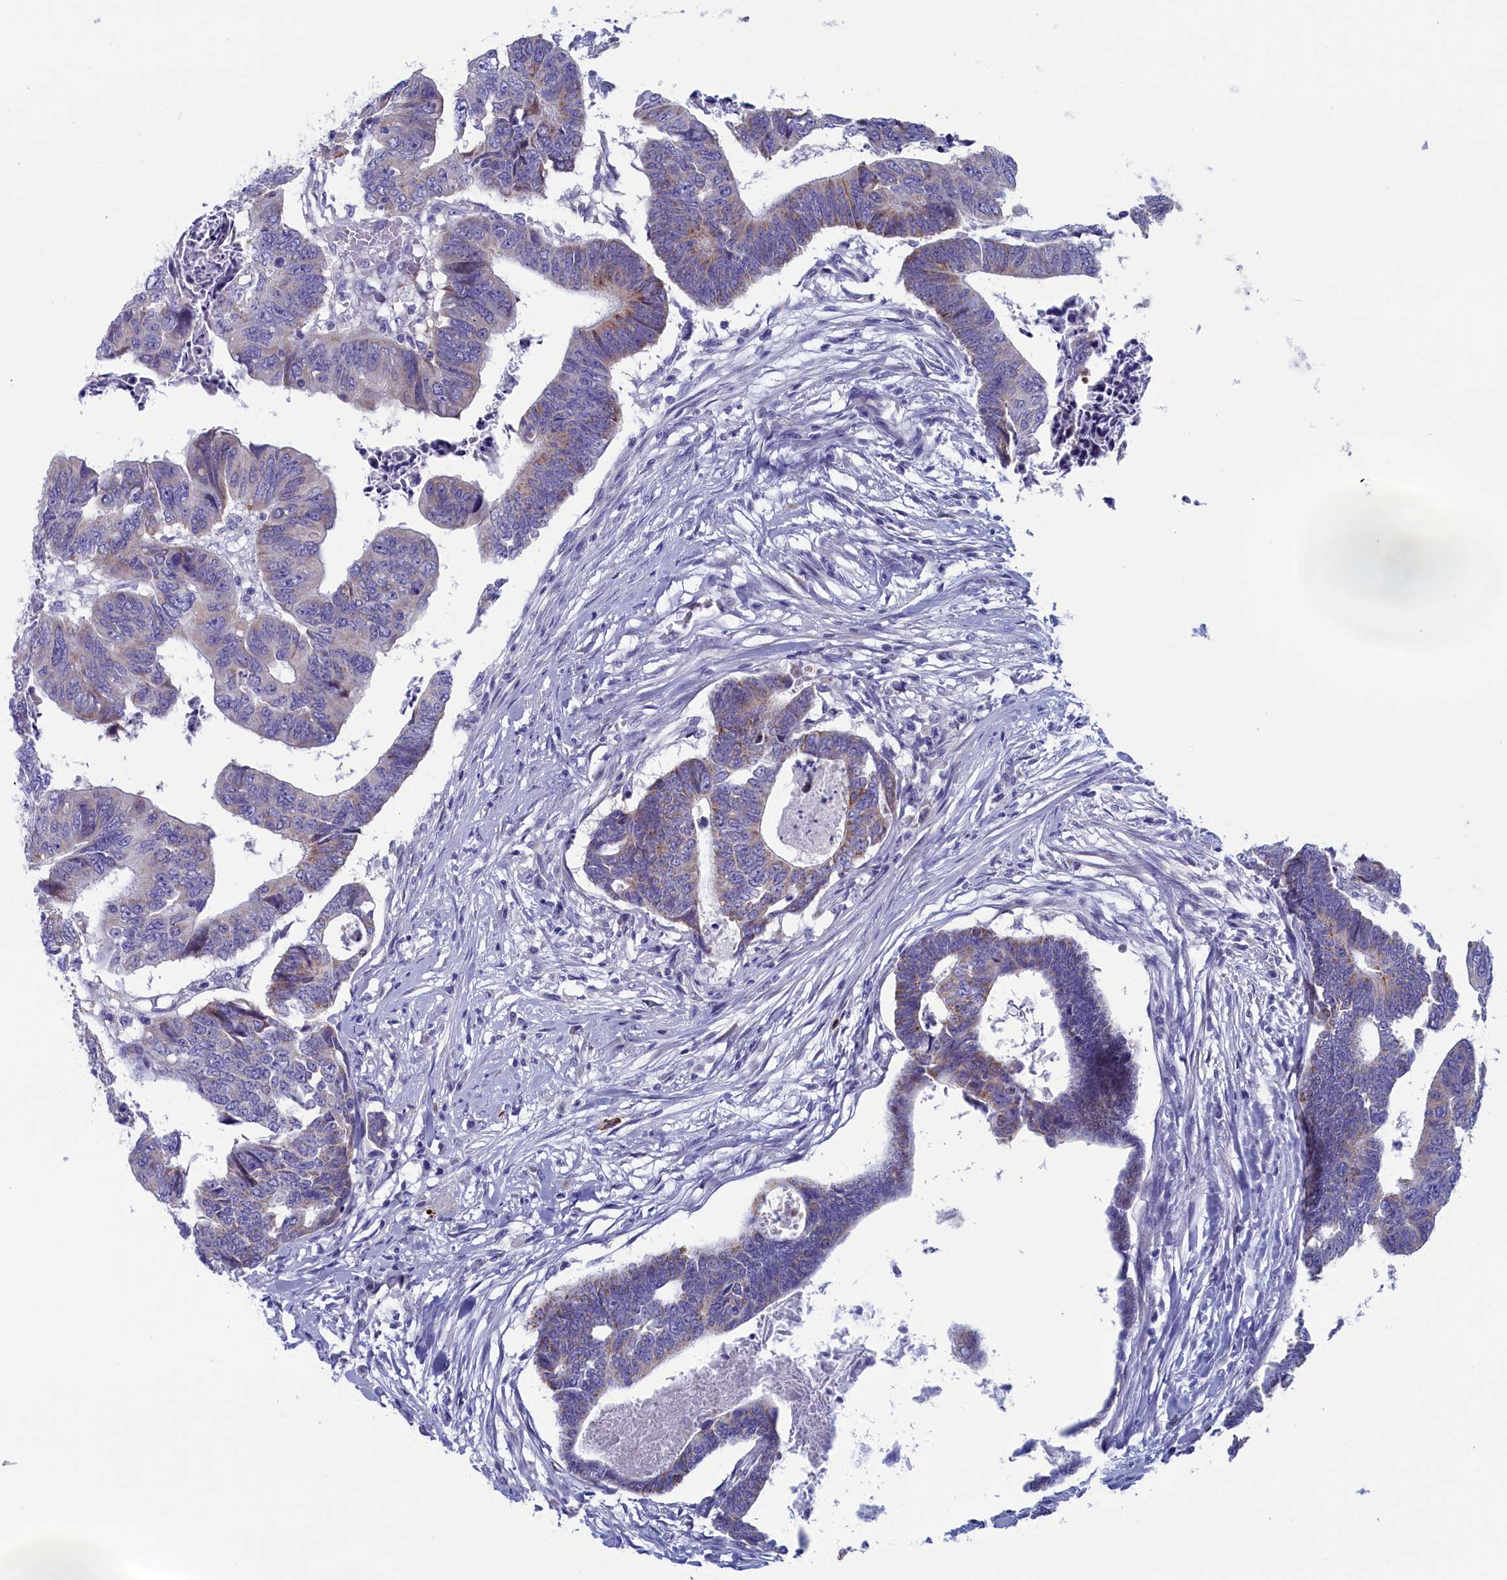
{"staining": {"intensity": "weak", "quantity": "25%-75%", "location": "cytoplasmic/membranous"}, "tissue": "colorectal cancer", "cell_type": "Tumor cells", "image_type": "cancer", "snomed": [{"axis": "morphology", "description": "Adenocarcinoma, NOS"}, {"axis": "topography", "description": "Rectum"}], "caption": "IHC of colorectal cancer (adenocarcinoma) shows low levels of weak cytoplasmic/membranous expression in approximately 25%-75% of tumor cells.", "gene": "NIBAN3", "patient": {"sex": "female", "age": 65}}